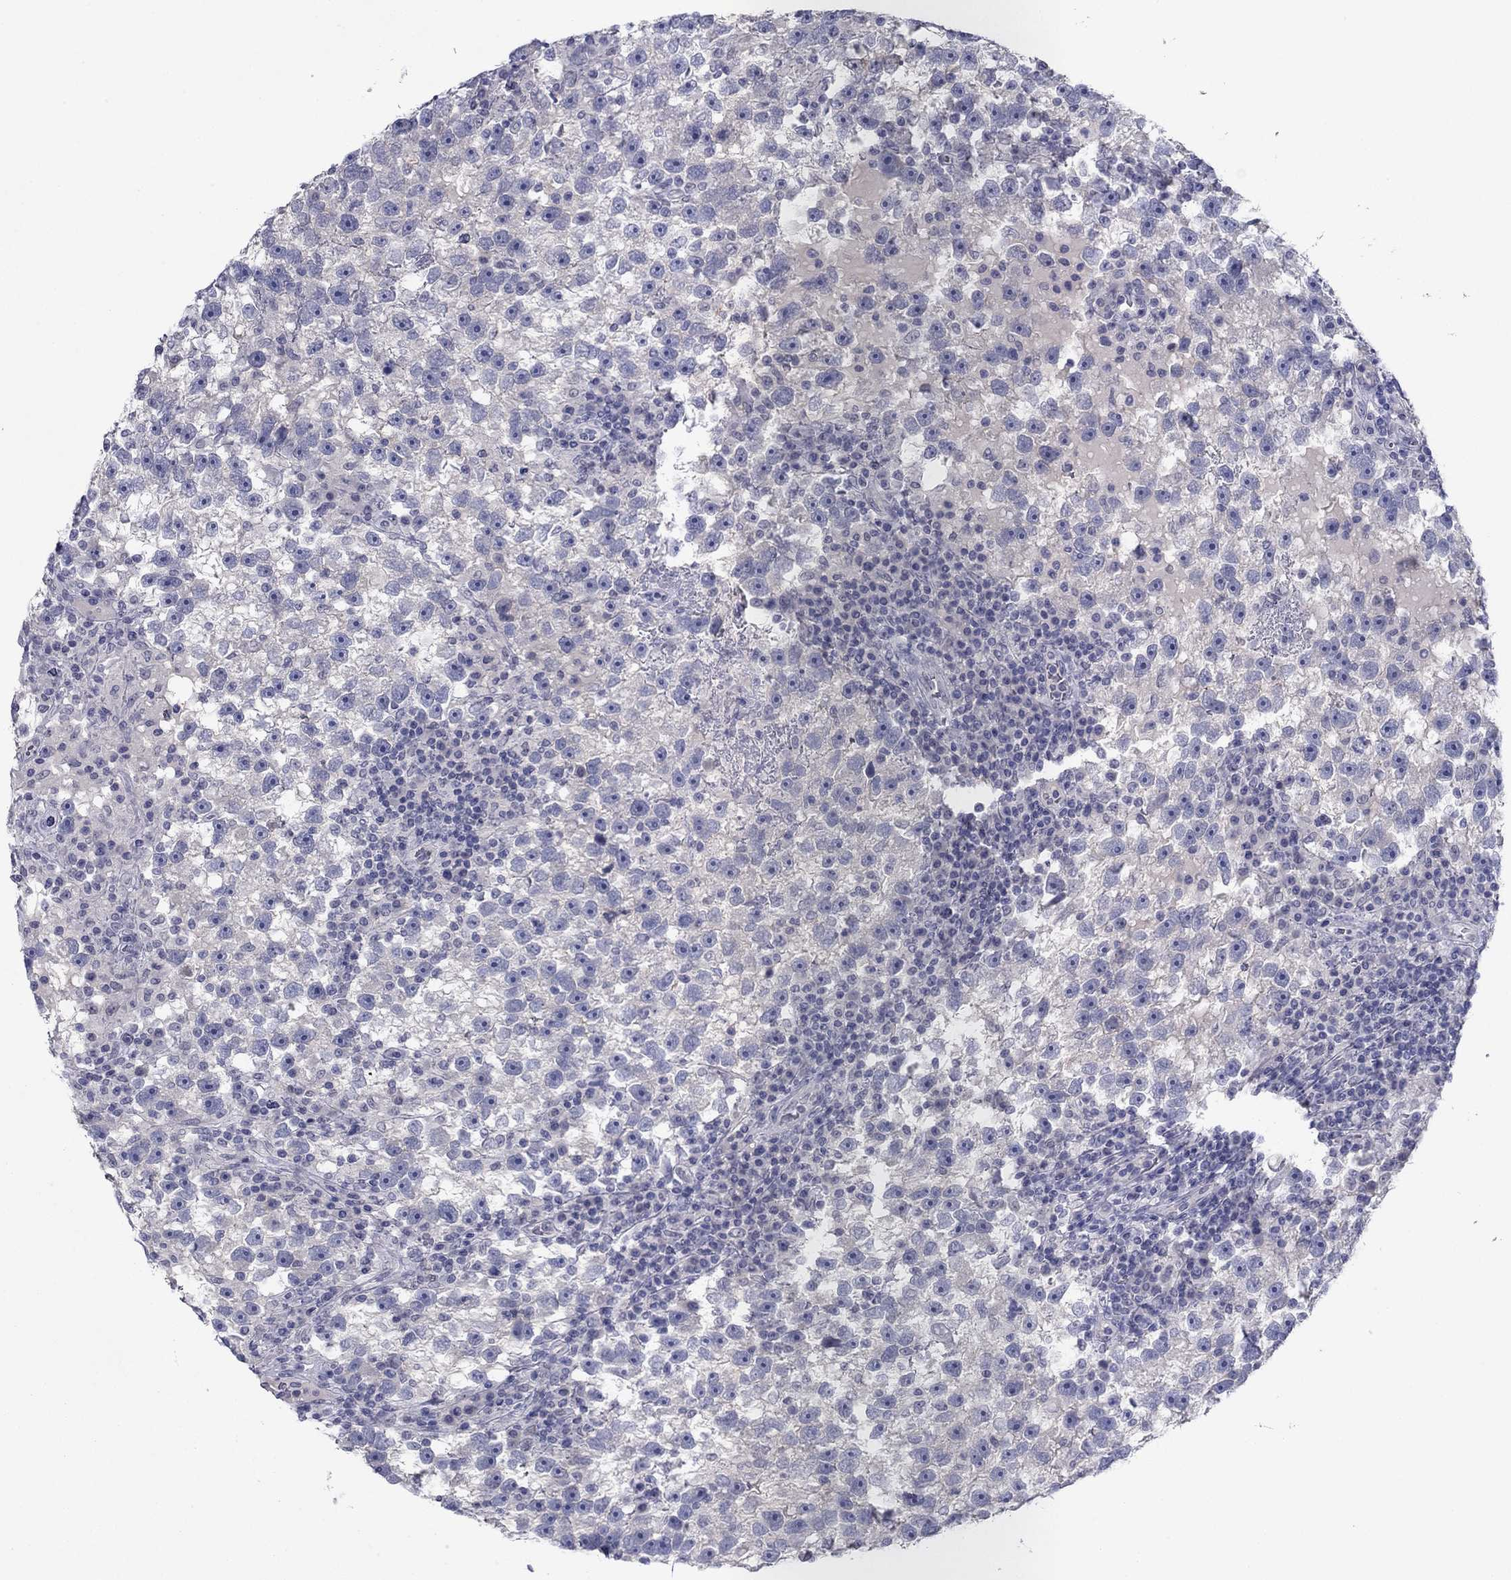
{"staining": {"intensity": "negative", "quantity": "none", "location": "none"}, "tissue": "testis cancer", "cell_type": "Tumor cells", "image_type": "cancer", "snomed": [{"axis": "morphology", "description": "Seminoma, NOS"}, {"axis": "topography", "description": "Testis"}], "caption": "Testis cancer (seminoma) was stained to show a protein in brown. There is no significant positivity in tumor cells. Brightfield microscopy of immunohistochemistry stained with DAB (3,3'-diaminobenzidine) (brown) and hematoxylin (blue), captured at high magnification.", "gene": "PLS1", "patient": {"sex": "male", "age": 47}}